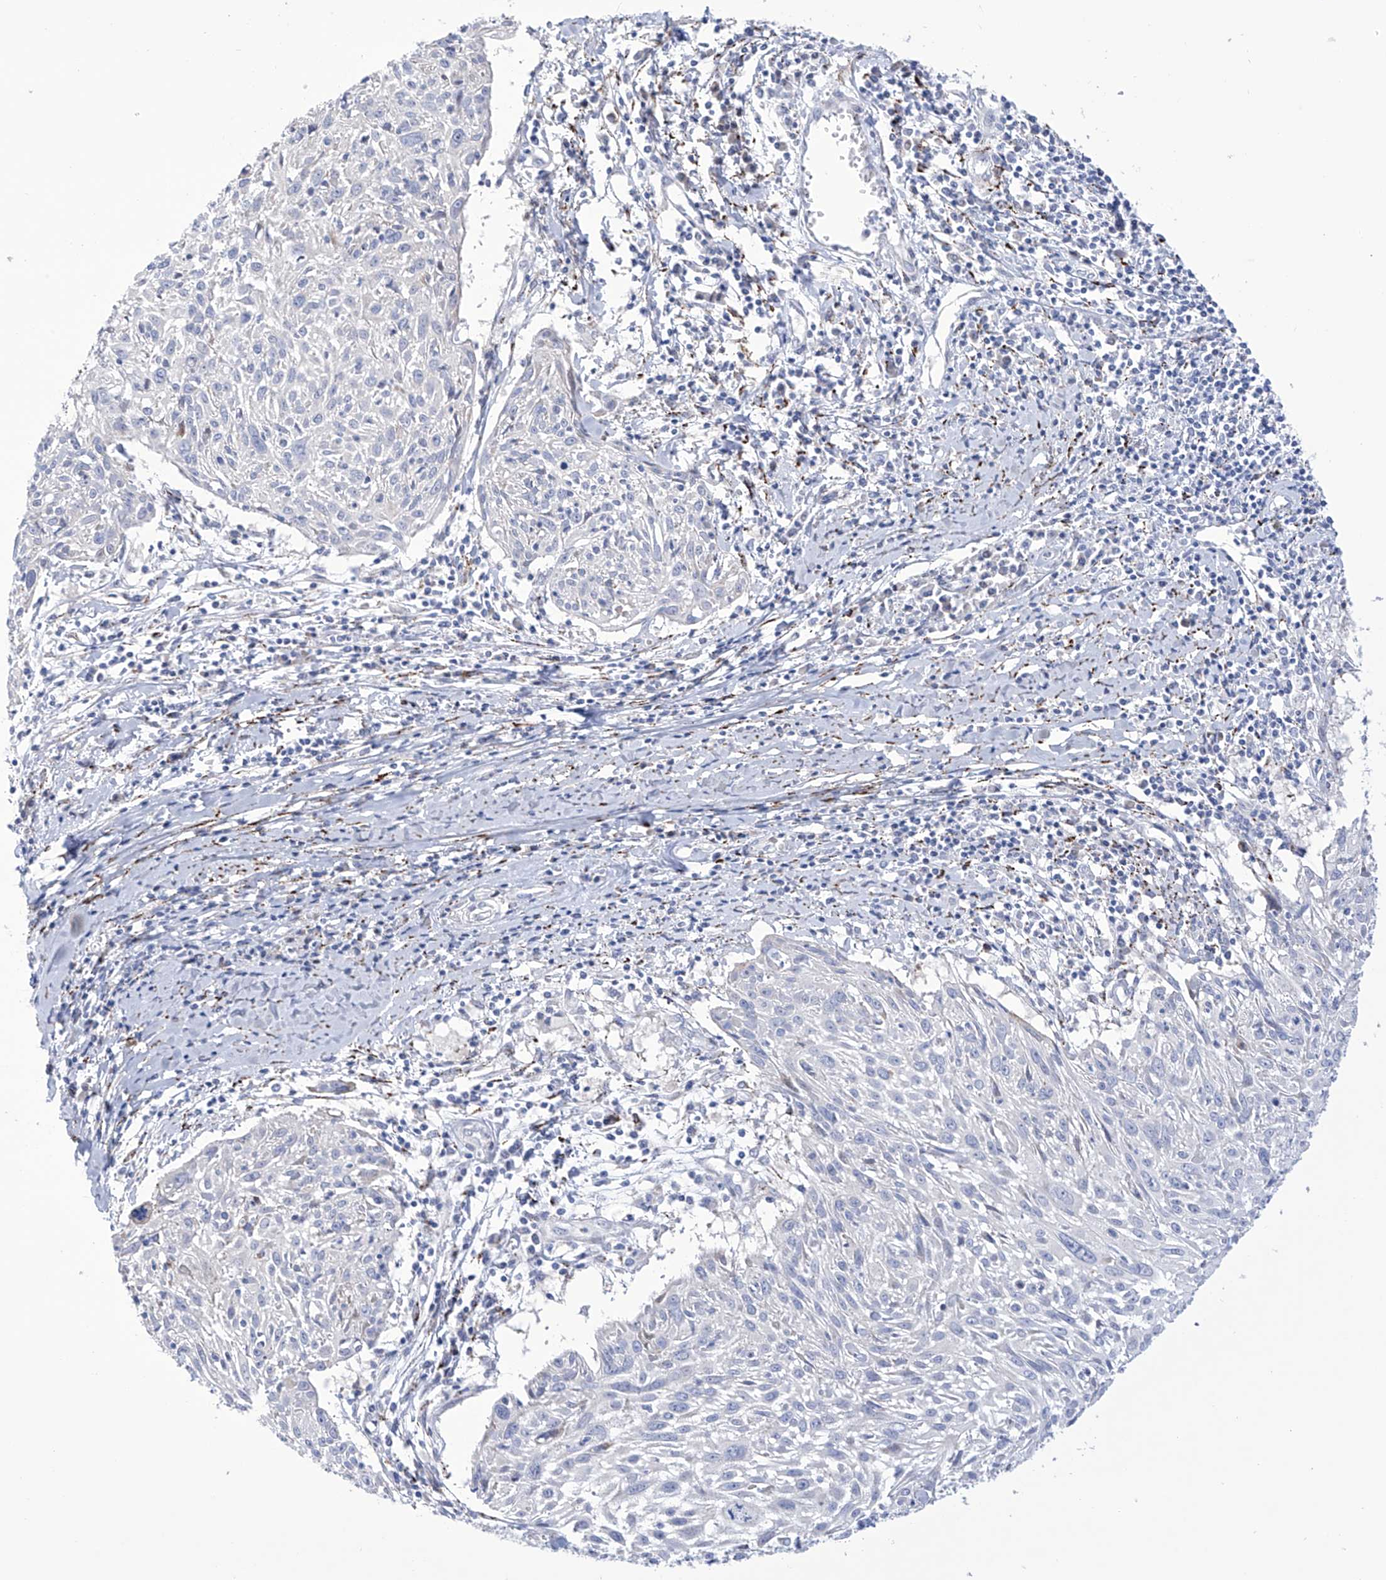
{"staining": {"intensity": "negative", "quantity": "none", "location": "none"}, "tissue": "cervical cancer", "cell_type": "Tumor cells", "image_type": "cancer", "snomed": [{"axis": "morphology", "description": "Squamous cell carcinoma, NOS"}, {"axis": "topography", "description": "Cervix"}], "caption": "Cervical cancer was stained to show a protein in brown. There is no significant expression in tumor cells.", "gene": "C1orf87", "patient": {"sex": "female", "age": 51}}